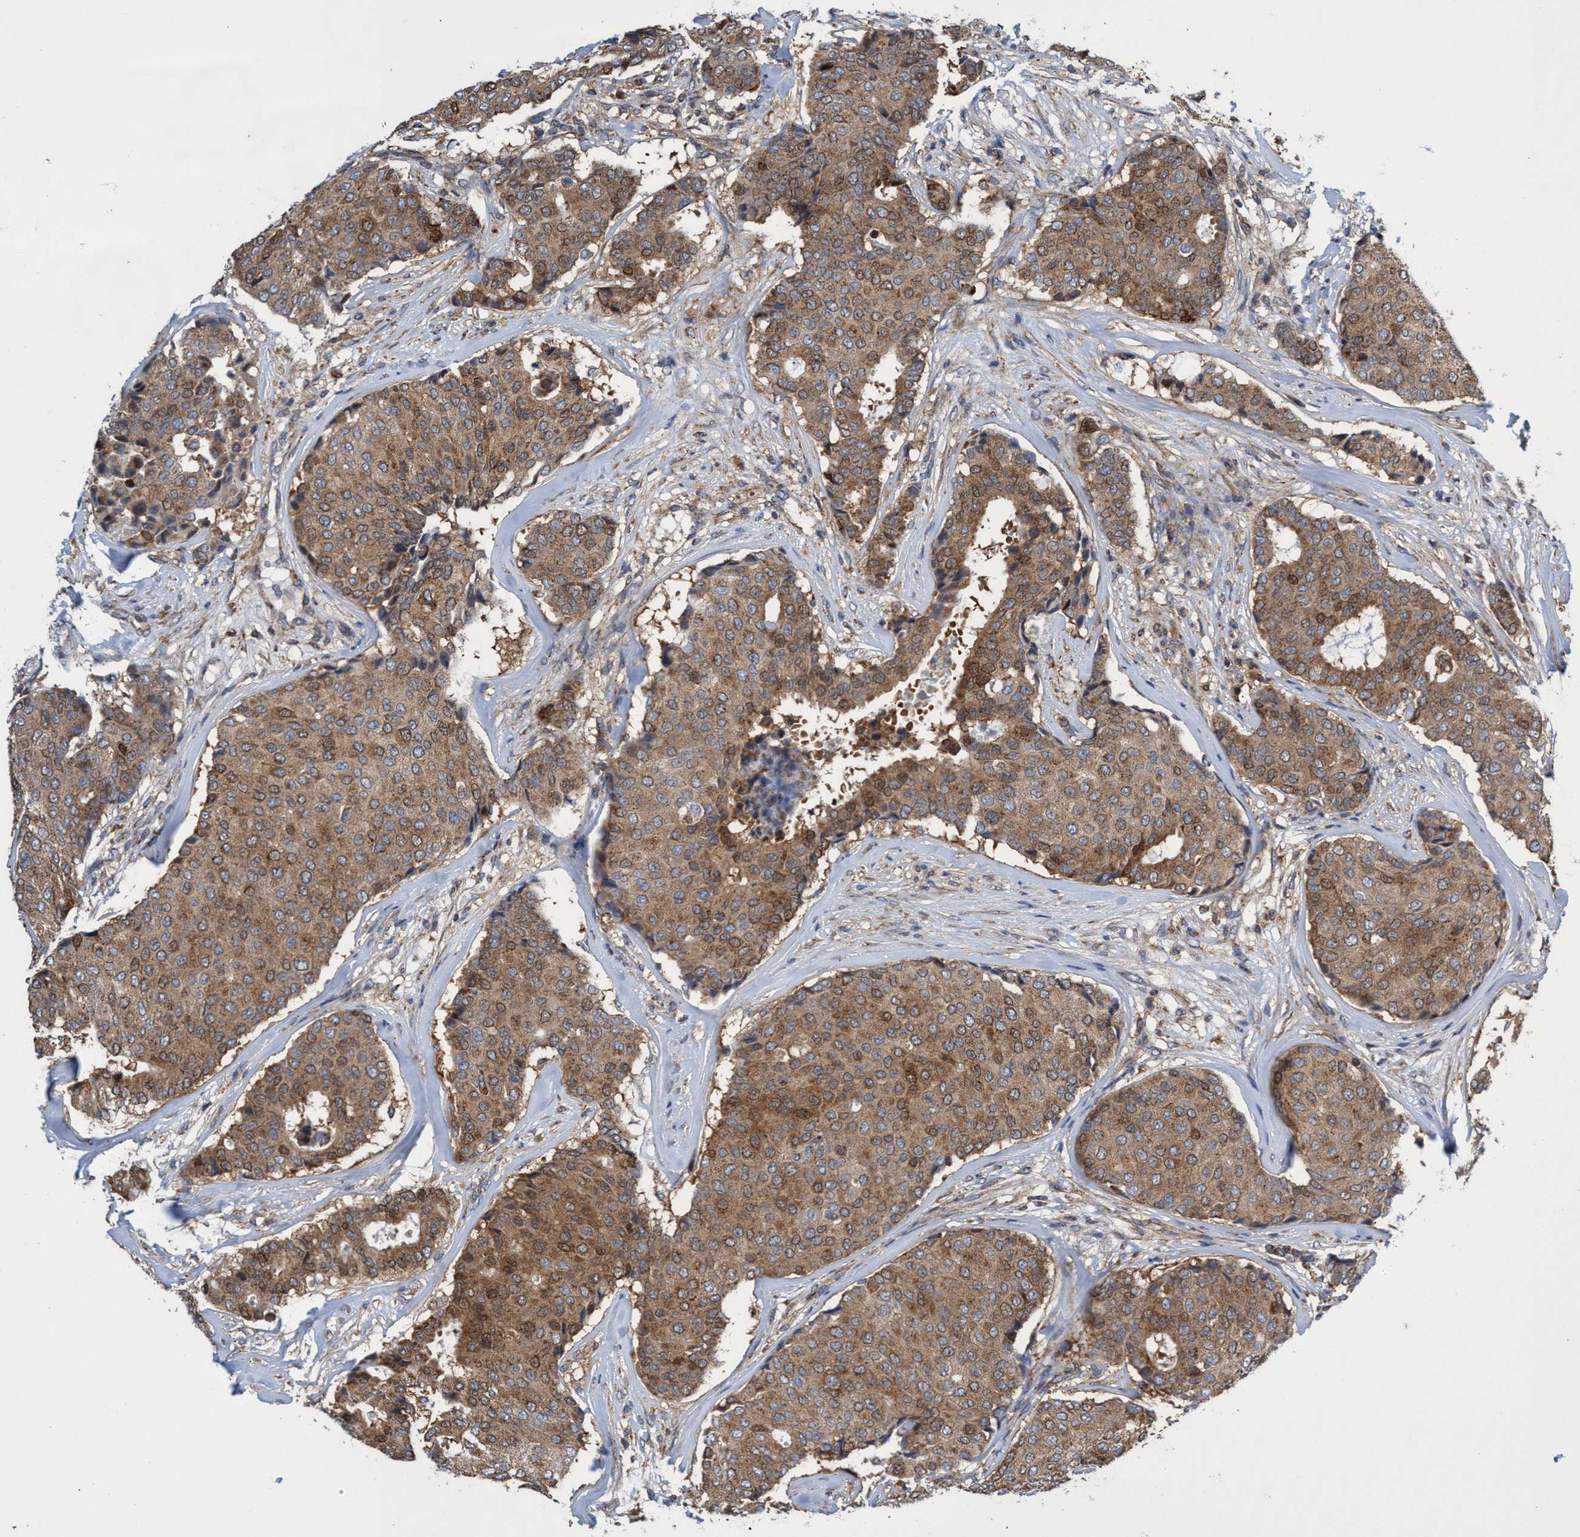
{"staining": {"intensity": "moderate", "quantity": ">75%", "location": "cytoplasmic/membranous"}, "tissue": "breast cancer", "cell_type": "Tumor cells", "image_type": "cancer", "snomed": [{"axis": "morphology", "description": "Duct carcinoma"}, {"axis": "topography", "description": "Breast"}], "caption": "Approximately >75% of tumor cells in breast cancer exhibit moderate cytoplasmic/membranous protein staining as visualized by brown immunohistochemical staining.", "gene": "CRYZ", "patient": {"sex": "female", "age": 75}}